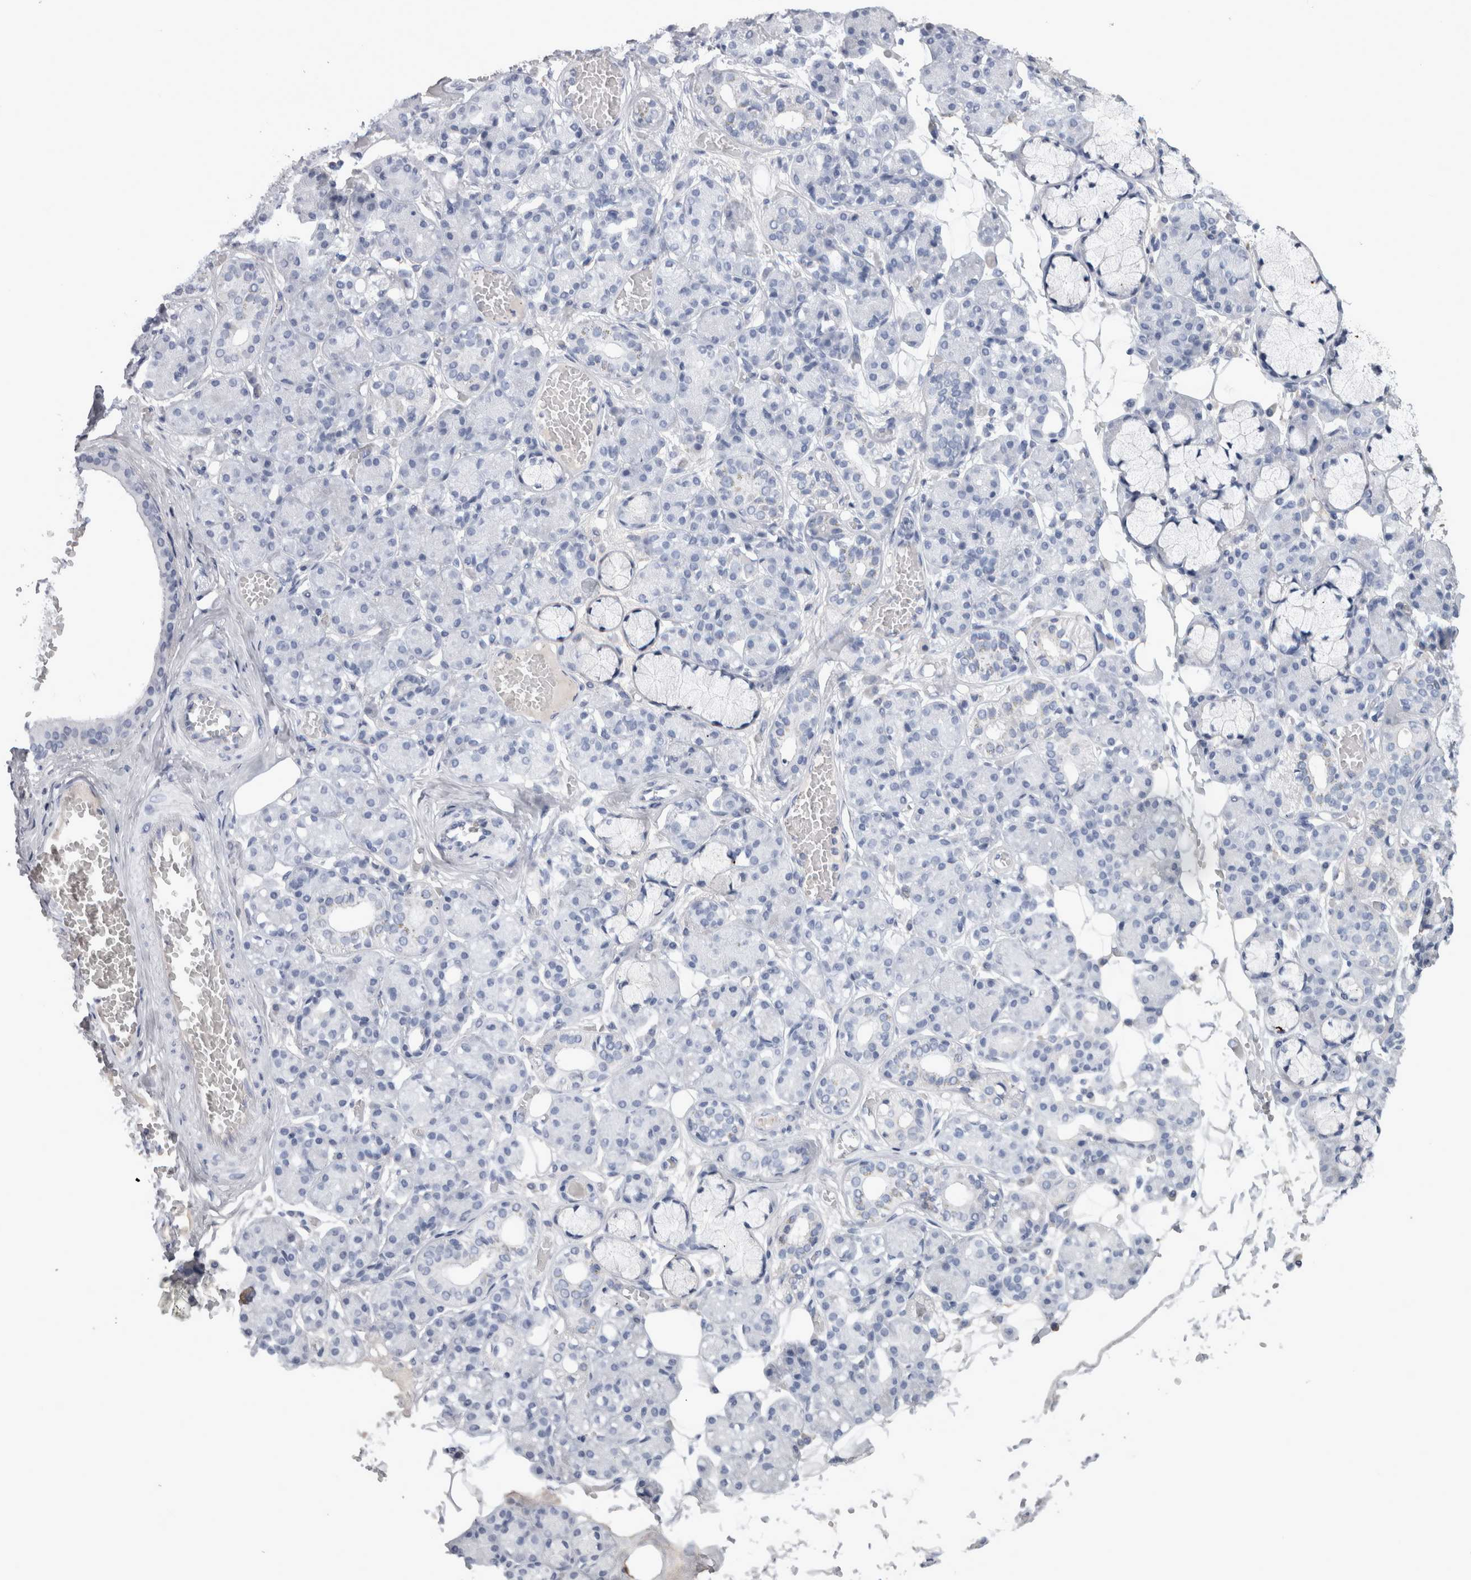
{"staining": {"intensity": "negative", "quantity": "none", "location": "none"}, "tissue": "salivary gland", "cell_type": "Glandular cells", "image_type": "normal", "snomed": [{"axis": "morphology", "description": "Normal tissue, NOS"}, {"axis": "topography", "description": "Salivary gland"}], "caption": "Photomicrograph shows no protein staining in glandular cells of normal salivary gland. (DAB immunohistochemistry (IHC) with hematoxylin counter stain).", "gene": "PAX5", "patient": {"sex": "male", "age": 63}}